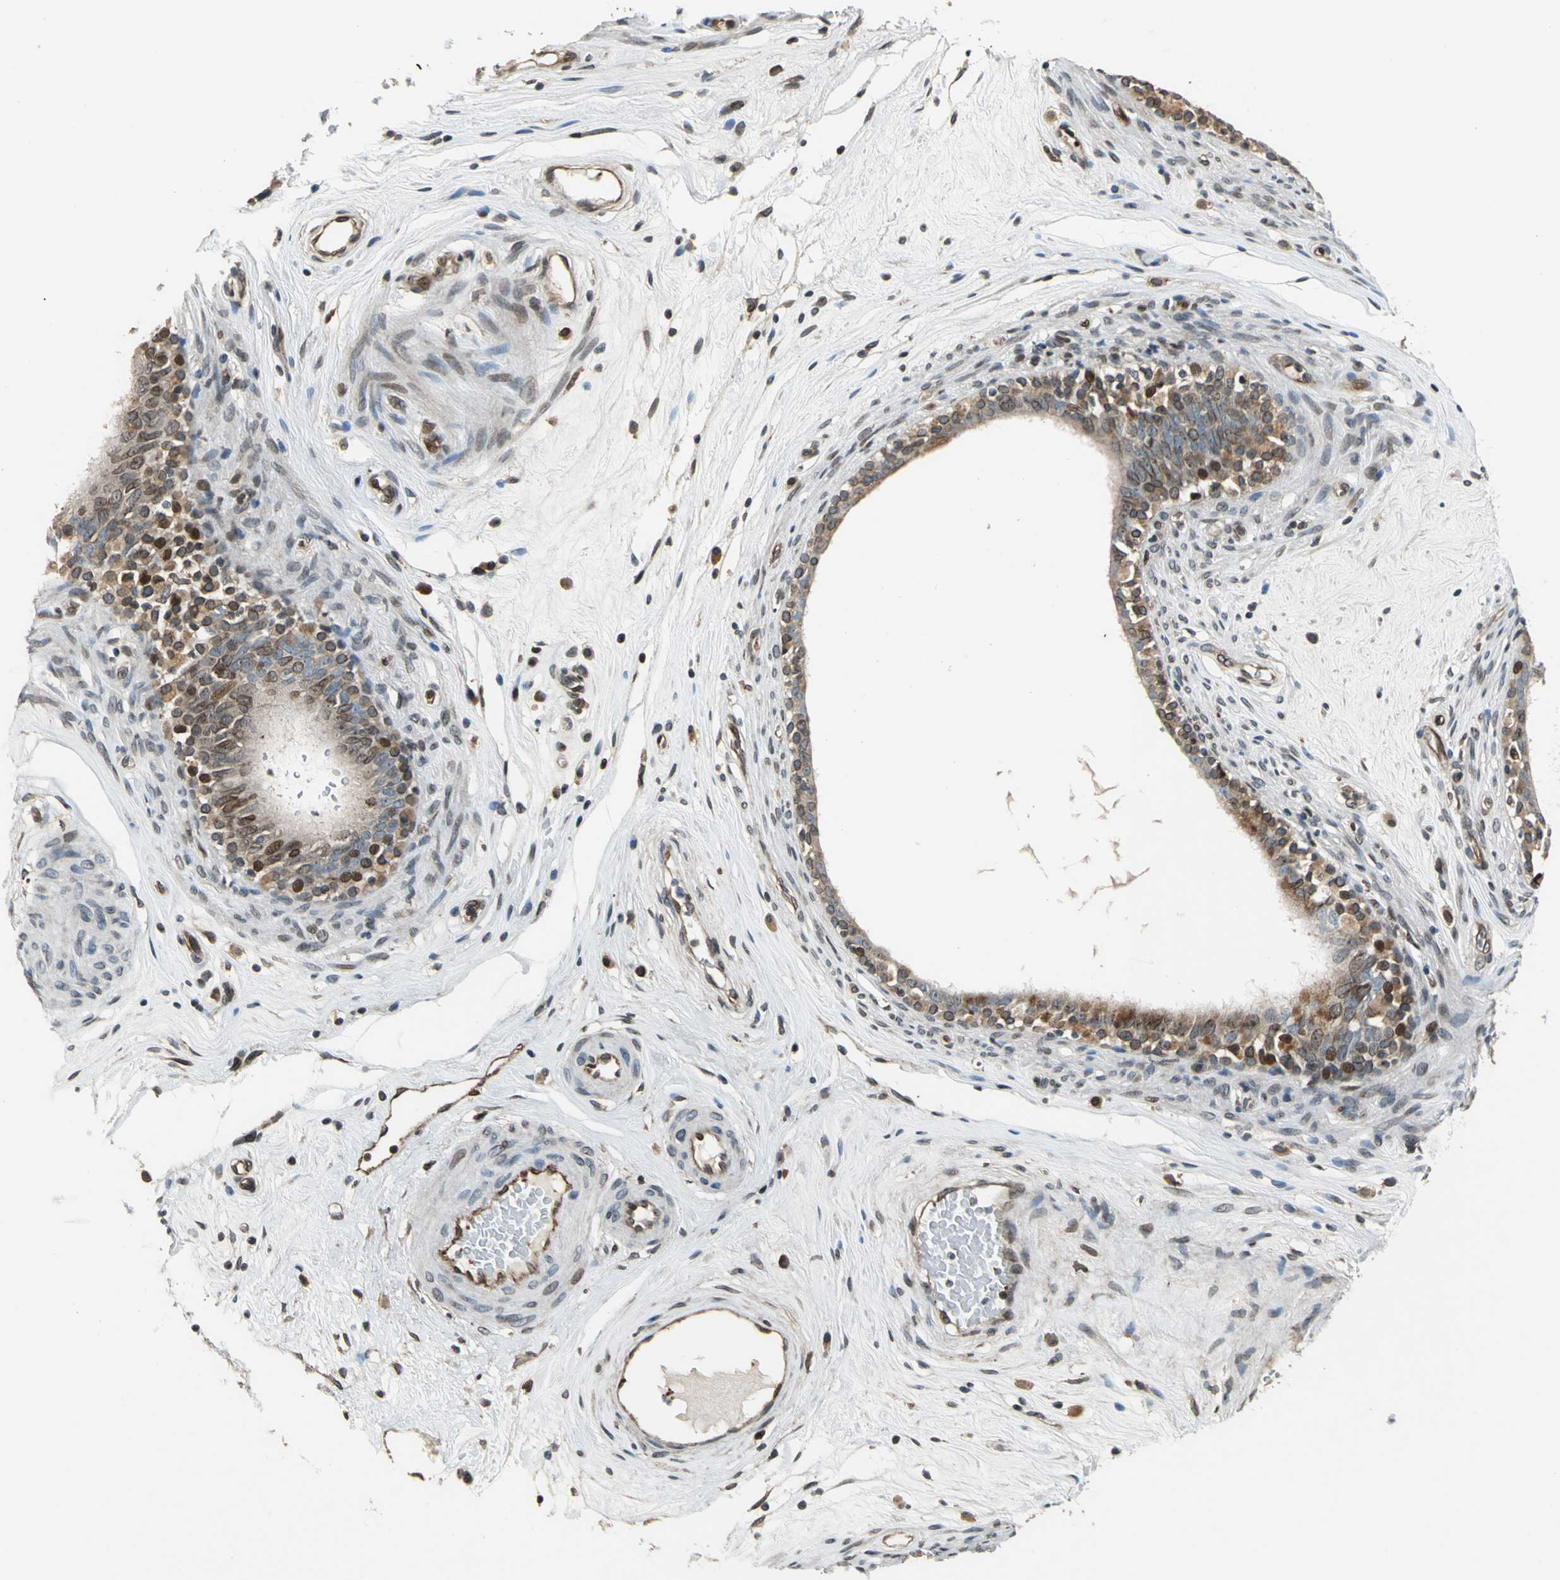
{"staining": {"intensity": "strong", "quantity": "25%-75%", "location": "cytoplasmic/membranous,nuclear"}, "tissue": "epididymis", "cell_type": "Glandular cells", "image_type": "normal", "snomed": [{"axis": "morphology", "description": "Normal tissue, NOS"}, {"axis": "morphology", "description": "Inflammation, NOS"}, {"axis": "topography", "description": "Epididymis"}], "caption": "This micrograph reveals immunohistochemistry staining of unremarkable human epididymis, with high strong cytoplasmic/membranous,nuclear expression in about 25%-75% of glandular cells.", "gene": "BRIP1", "patient": {"sex": "male", "age": 84}}